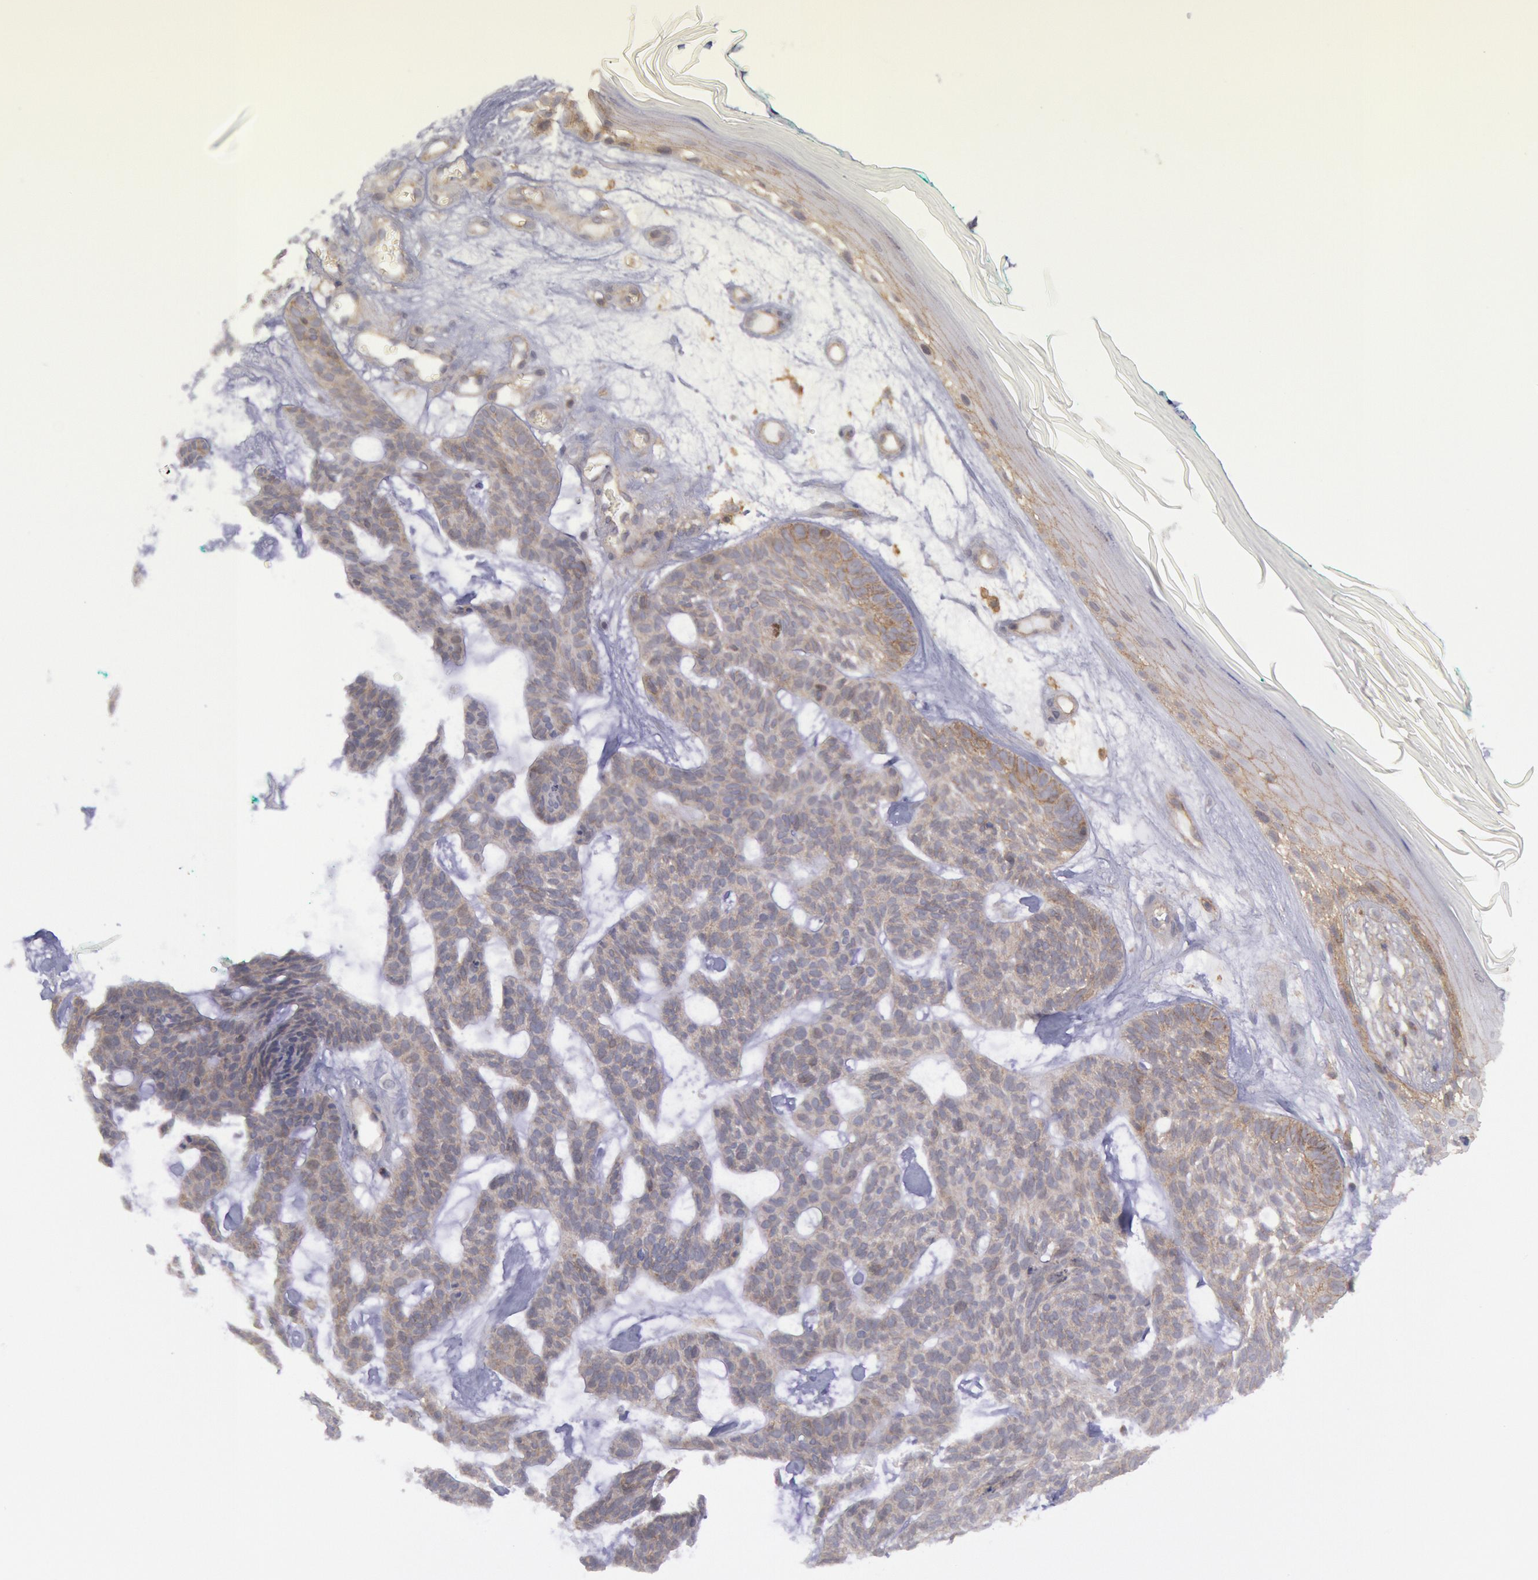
{"staining": {"intensity": "weak", "quantity": "25%-75%", "location": "cytoplasmic/membranous"}, "tissue": "skin cancer", "cell_type": "Tumor cells", "image_type": "cancer", "snomed": [{"axis": "morphology", "description": "Basal cell carcinoma"}, {"axis": "topography", "description": "Skin"}], "caption": "DAB (3,3'-diaminobenzidine) immunohistochemical staining of skin basal cell carcinoma demonstrates weak cytoplasmic/membranous protein staining in approximately 25%-75% of tumor cells. (IHC, brightfield microscopy, high magnification).", "gene": "STX4", "patient": {"sex": "male", "age": 75}}